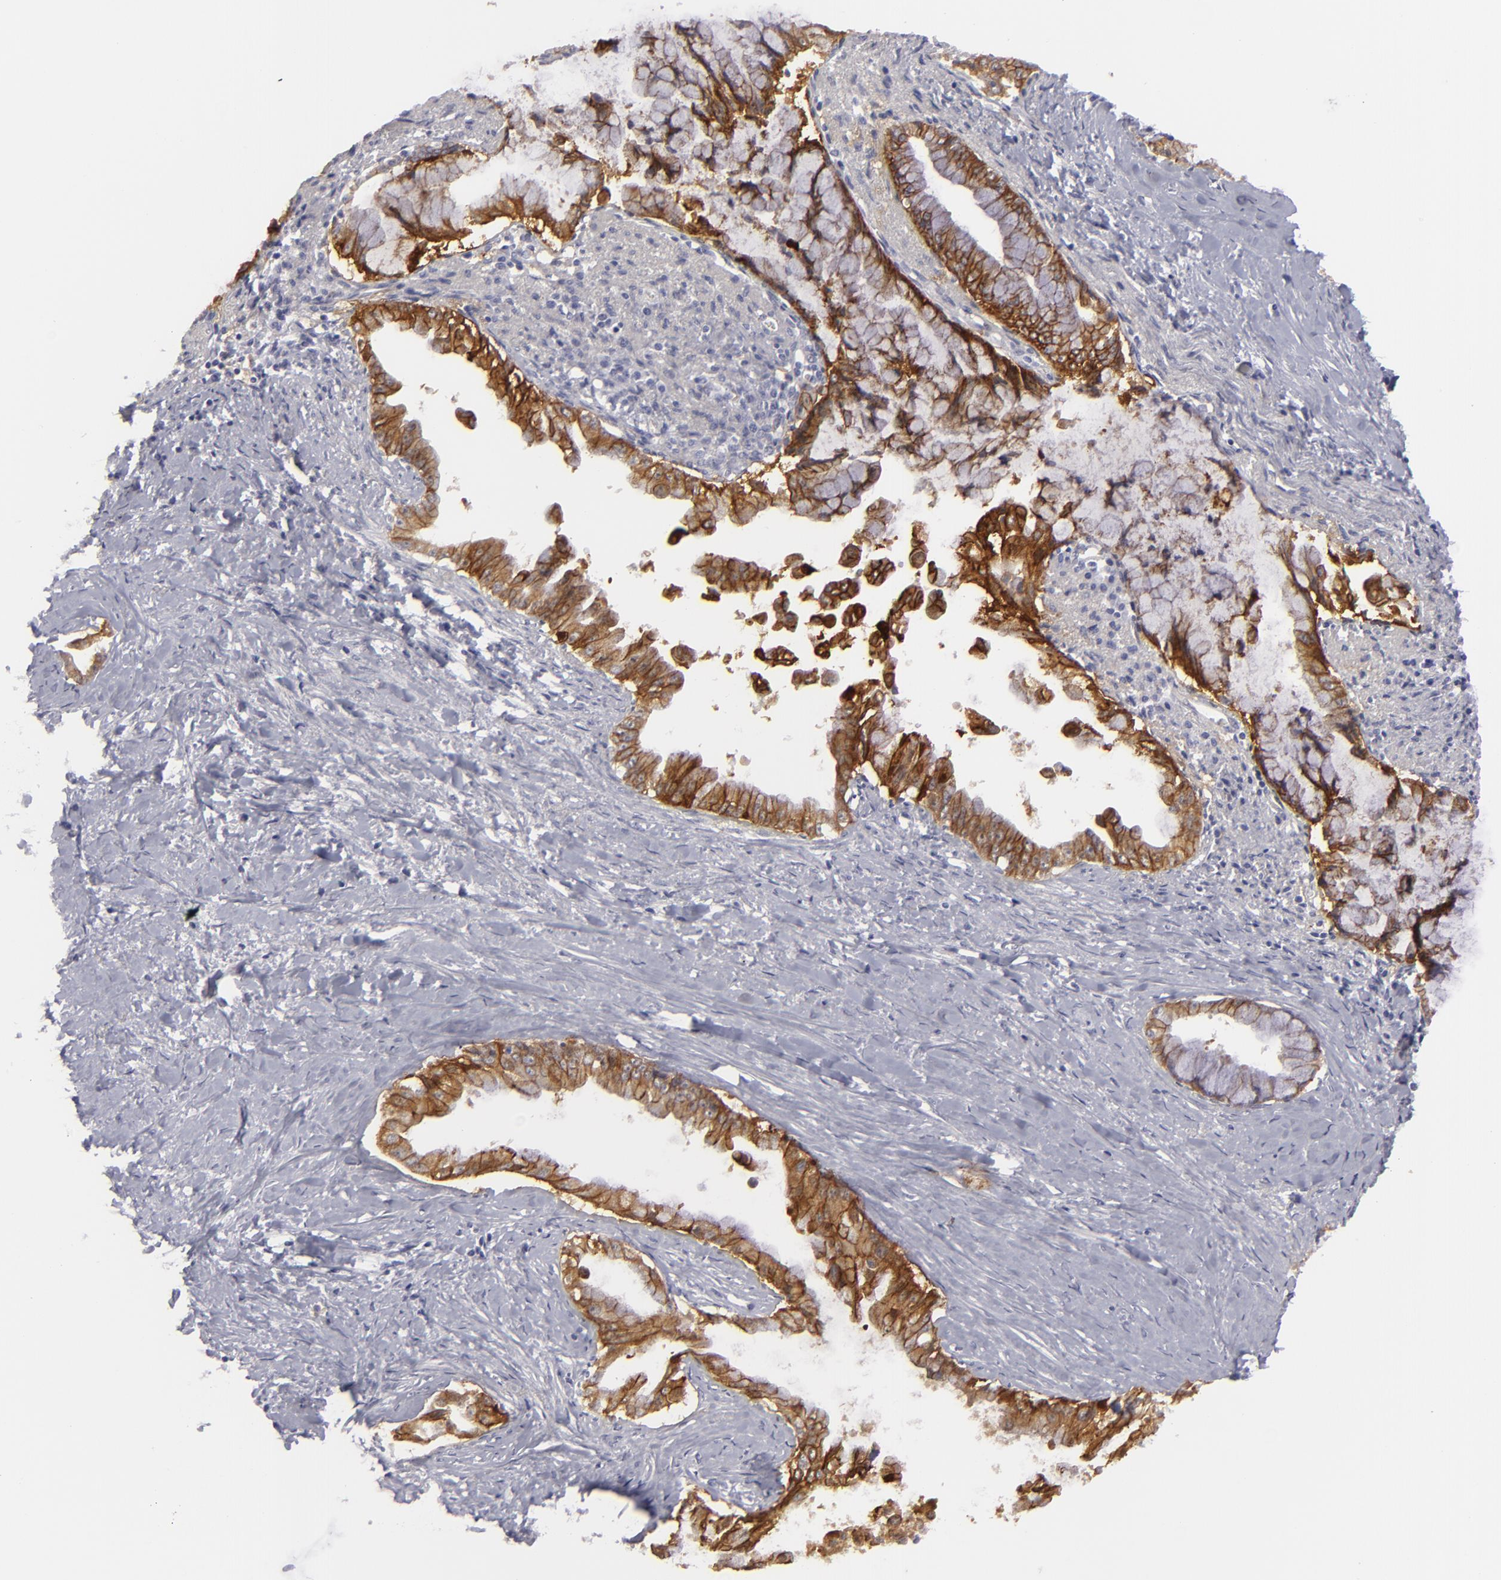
{"staining": {"intensity": "moderate", "quantity": "25%-75%", "location": "cytoplasmic/membranous"}, "tissue": "pancreatic cancer", "cell_type": "Tumor cells", "image_type": "cancer", "snomed": [{"axis": "morphology", "description": "Adenocarcinoma, NOS"}, {"axis": "topography", "description": "Pancreas"}], "caption": "Moderate cytoplasmic/membranous positivity for a protein is identified in approximately 25%-75% of tumor cells of pancreatic adenocarcinoma using immunohistochemistry.", "gene": "JUP", "patient": {"sex": "male", "age": 59}}